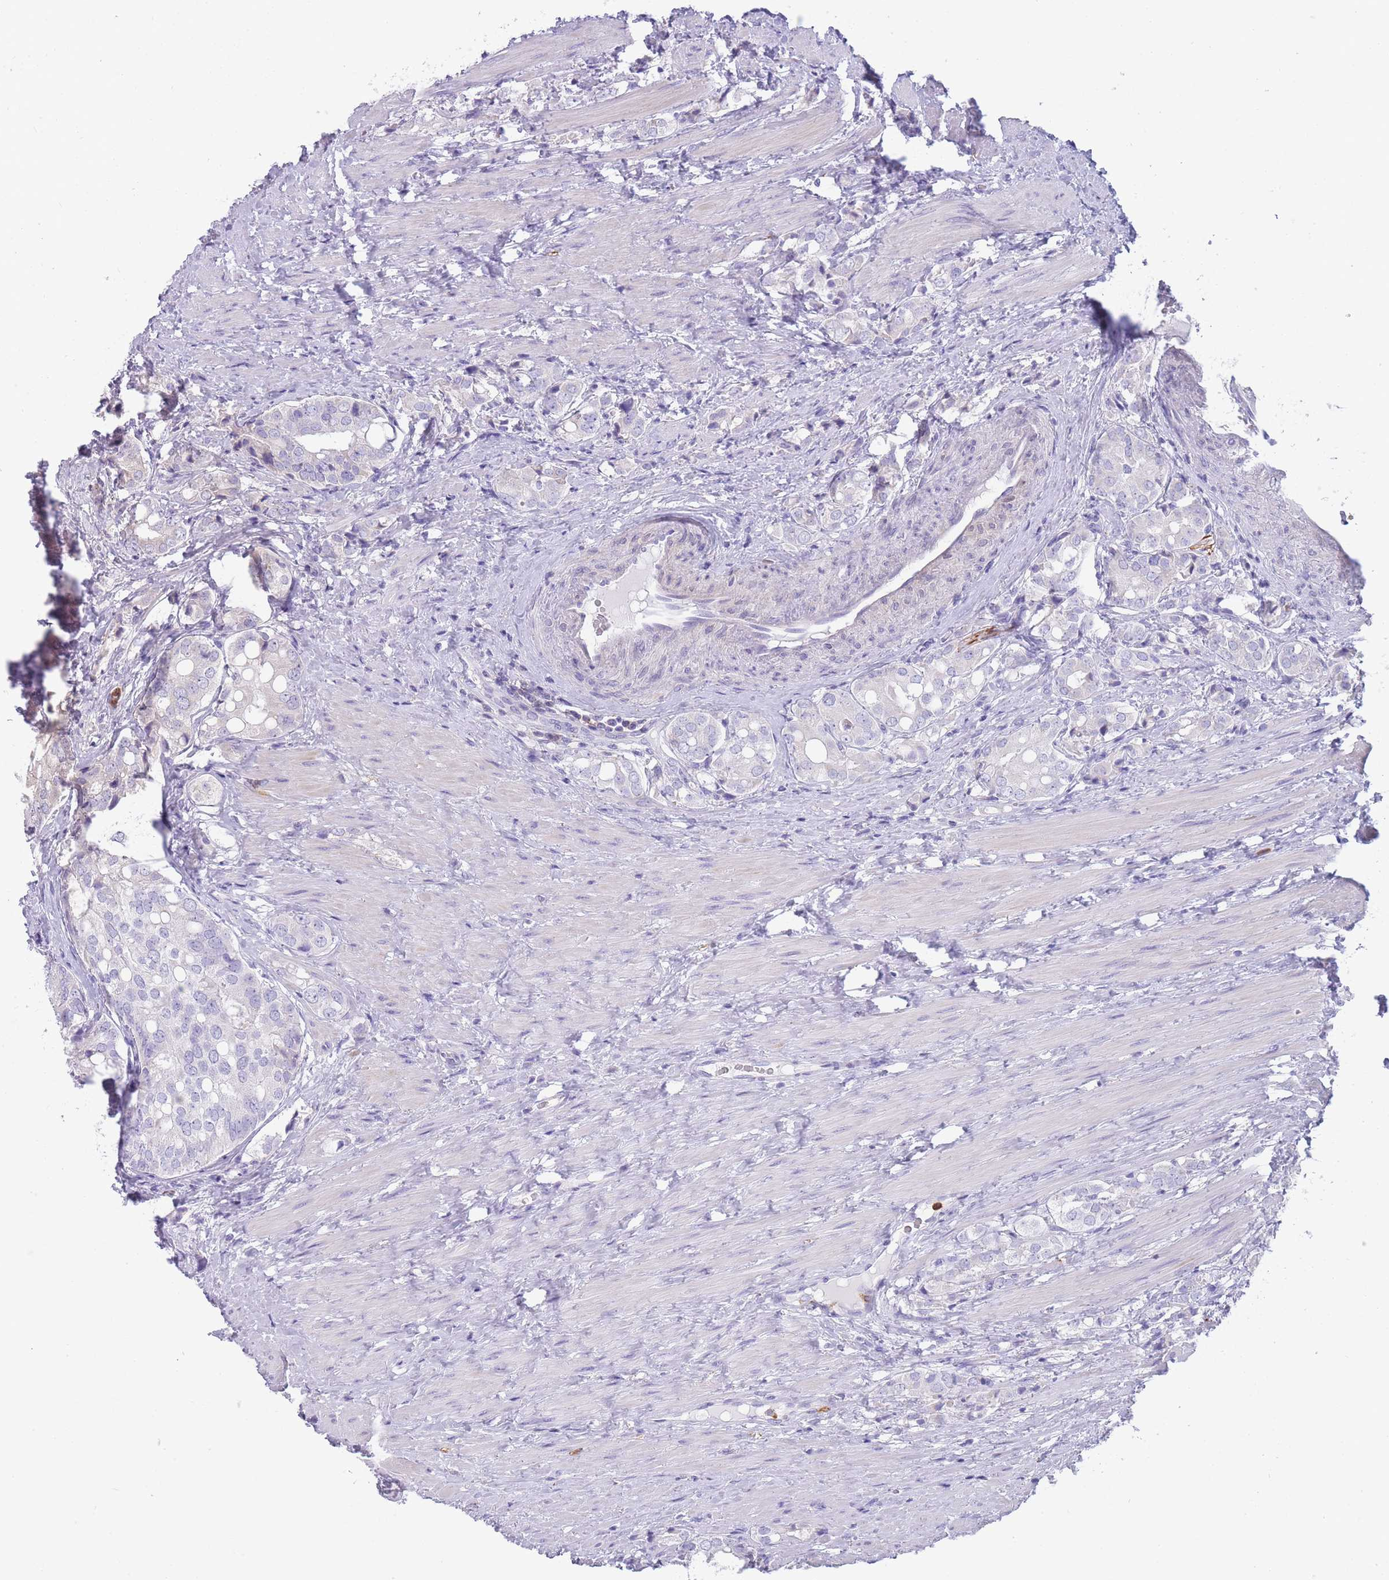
{"staining": {"intensity": "negative", "quantity": "none", "location": "none"}, "tissue": "prostate cancer", "cell_type": "Tumor cells", "image_type": "cancer", "snomed": [{"axis": "morphology", "description": "Adenocarcinoma, High grade"}, {"axis": "topography", "description": "Prostate"}], "caption": "Tumor cells show no significant protein staining in prostate adenocarcinoma (high-grade).", "gene": "CR1L", "patient": {"sex": "male", "age": 71}}